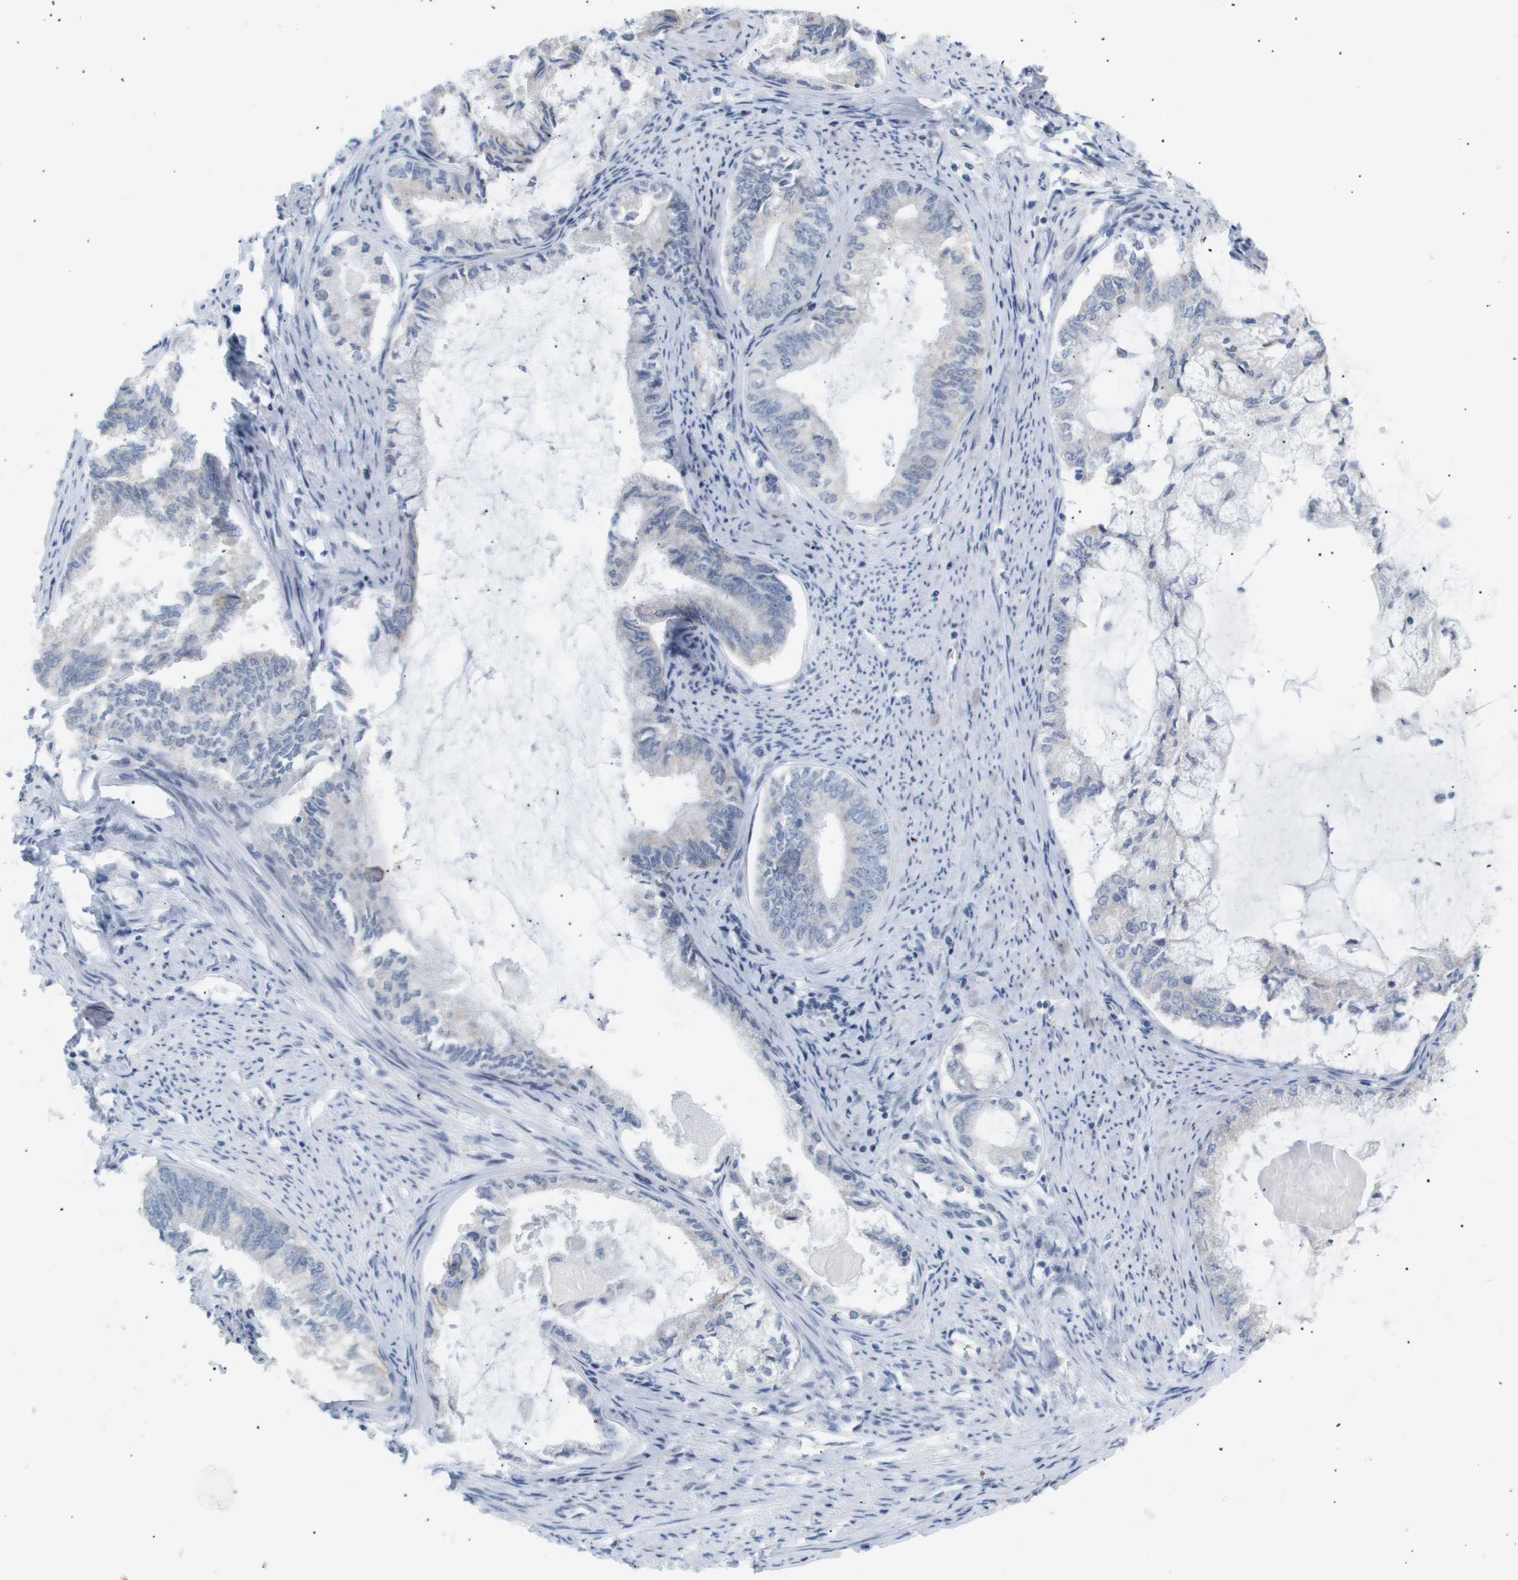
{"staining": {"intensity": "negative", "quantity": "none", "location": "none"}, "tissue": "endometrial cancer", "cell_type": "Tumor cells", "image_type": "cancer", "snomed": [{"axis": "morphology", "description": "Adenocarcinoma, NOS"}, {"axis": "topography", "description": "Endometrium"}], "caption": "Tumor cells show no significant protein positivity in endometrial adenocarcinoma. (Brightfield microscopy of DAB (3,3'-diaminobenzidine) immunohistochemistry at high magnification).", "gene": "PPARD", "patient": {"sex": "female", "age": 86}}